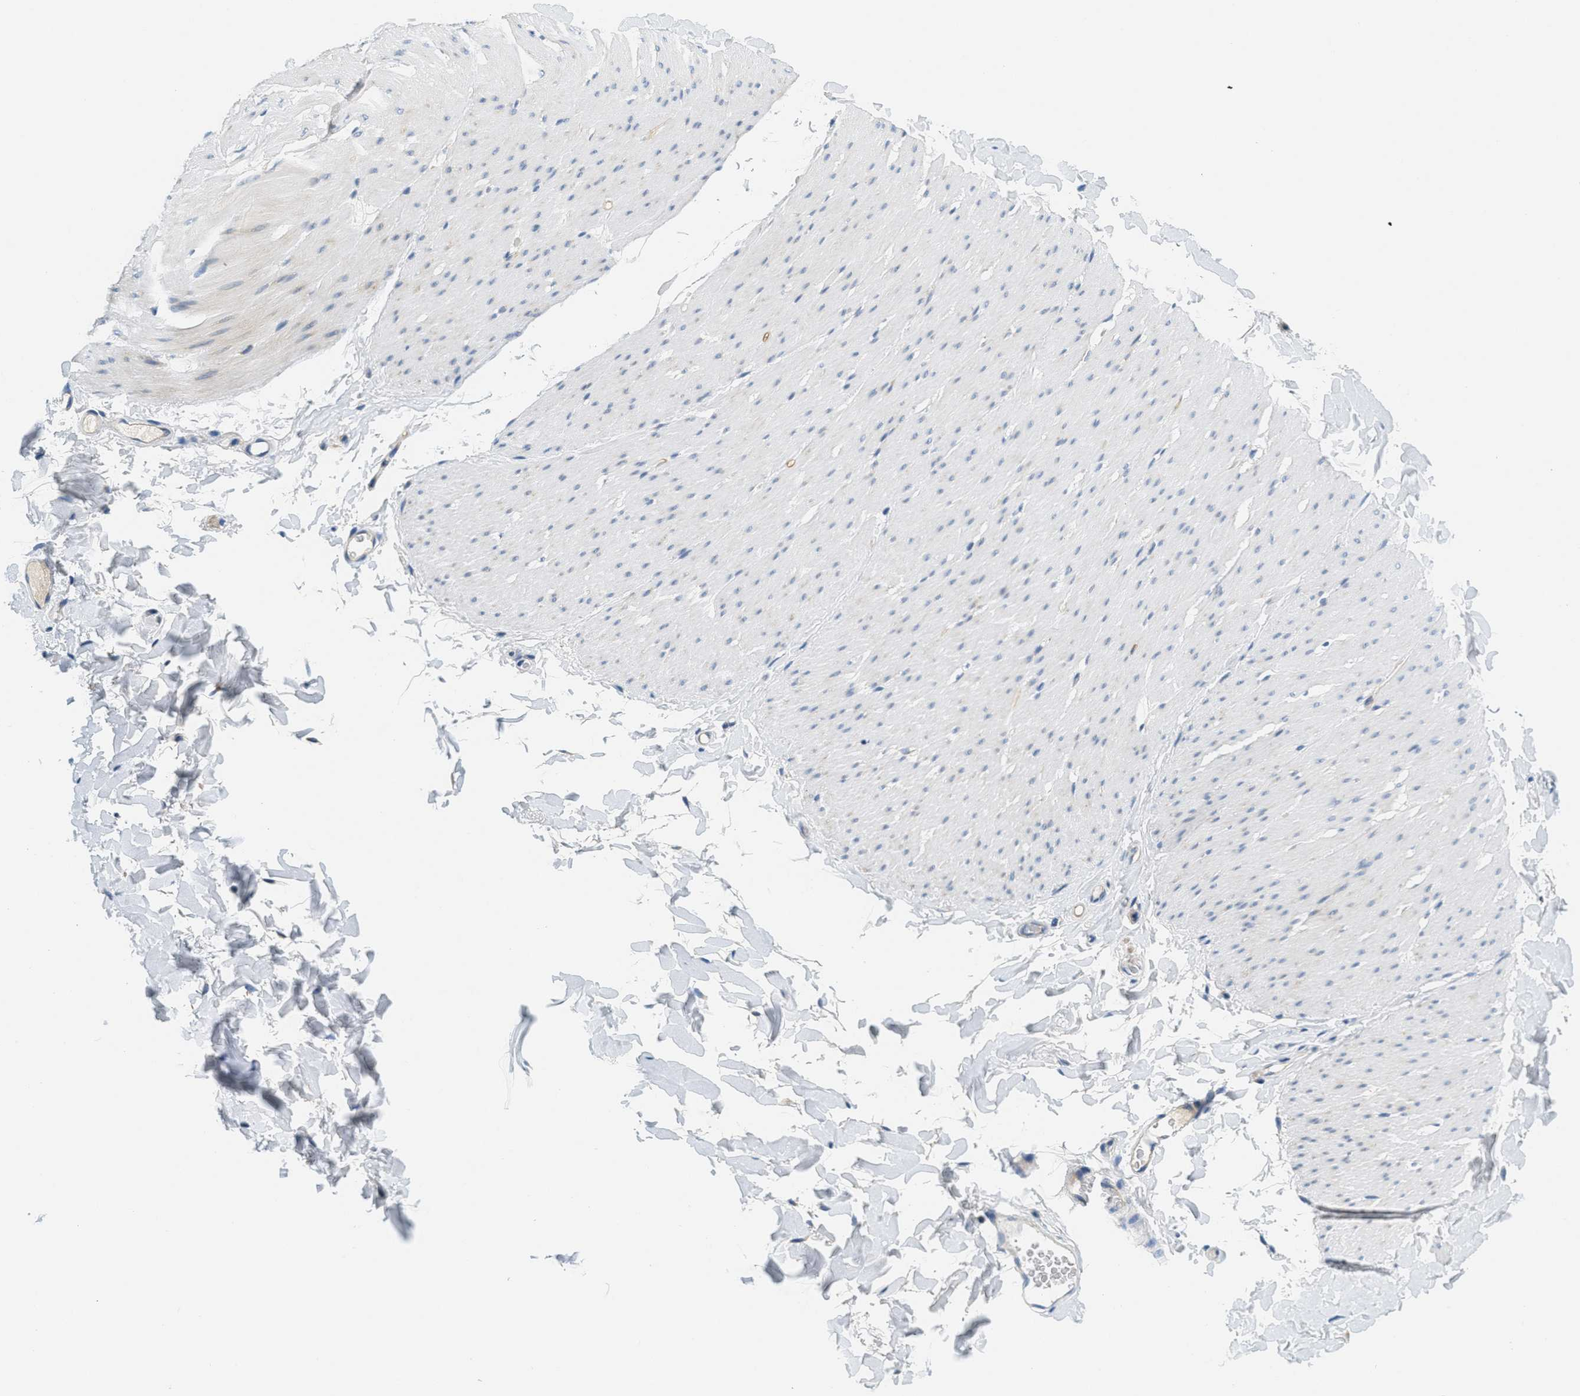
{"staining": {"intensity": "negative", "quantity": "none", "location": "none"}, "tissue": "smooth muscle", "cell_type": "Smooth muscle cells", "image_type": "normal", "snomed": [{"axis": "morphology", "description": "Normal tissue, NOS"}, {"axis": "topography", "description": "Smooth muscle"}, {"axis": "topography", "description": "Colon"}], "caption": "Immunohistochemistry image of unremarkable smooth muscle stained for a protein (brown), which shows no staining in smooth muscle cells. The staining is performed using DAB (3,3'-diaminobenzidine) brown chromogen with nuclei counter-stained in using hematoxylin.", "gene": "CA4", "patient": {"sex": "male", "age": 67}}